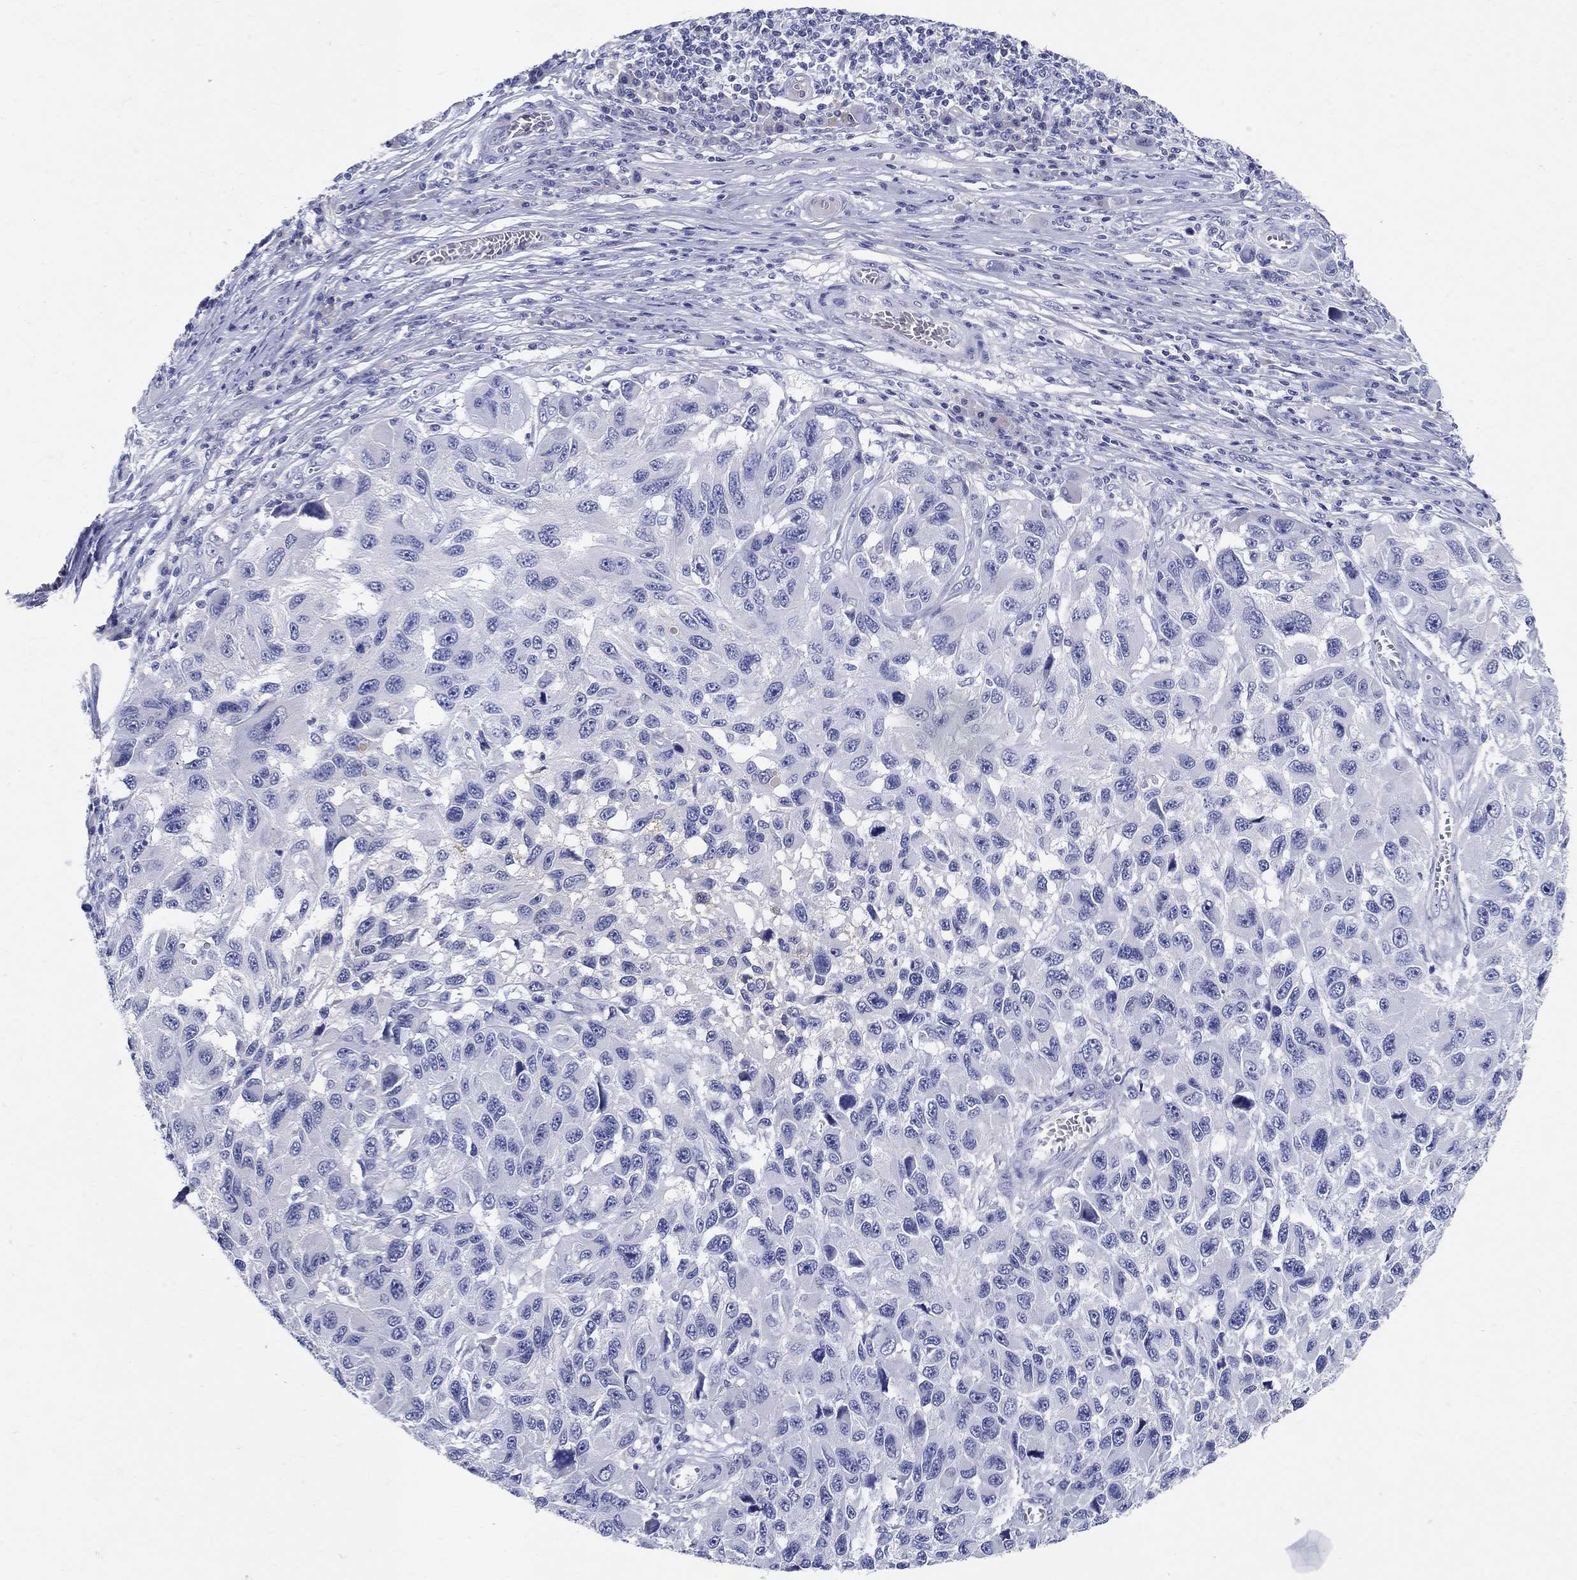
{"staining": {"intensity": "negative", "quantity": "none", "location": "none"}, "tissue": "melanoma", "cell_type": "Tumor cells", "image_type": "cancer", "snomed": [{"axis": "morphology", "description": "Malignant melanoma, NOS"}, {"axis": "topography", "description": "Skin"}], "caption": "Human malignant melanoma stained for a protein using IHC reveals no positivity in tumor cells.", "gene": "CRYGD", "patient": {"sex": "male", "age": 53}}